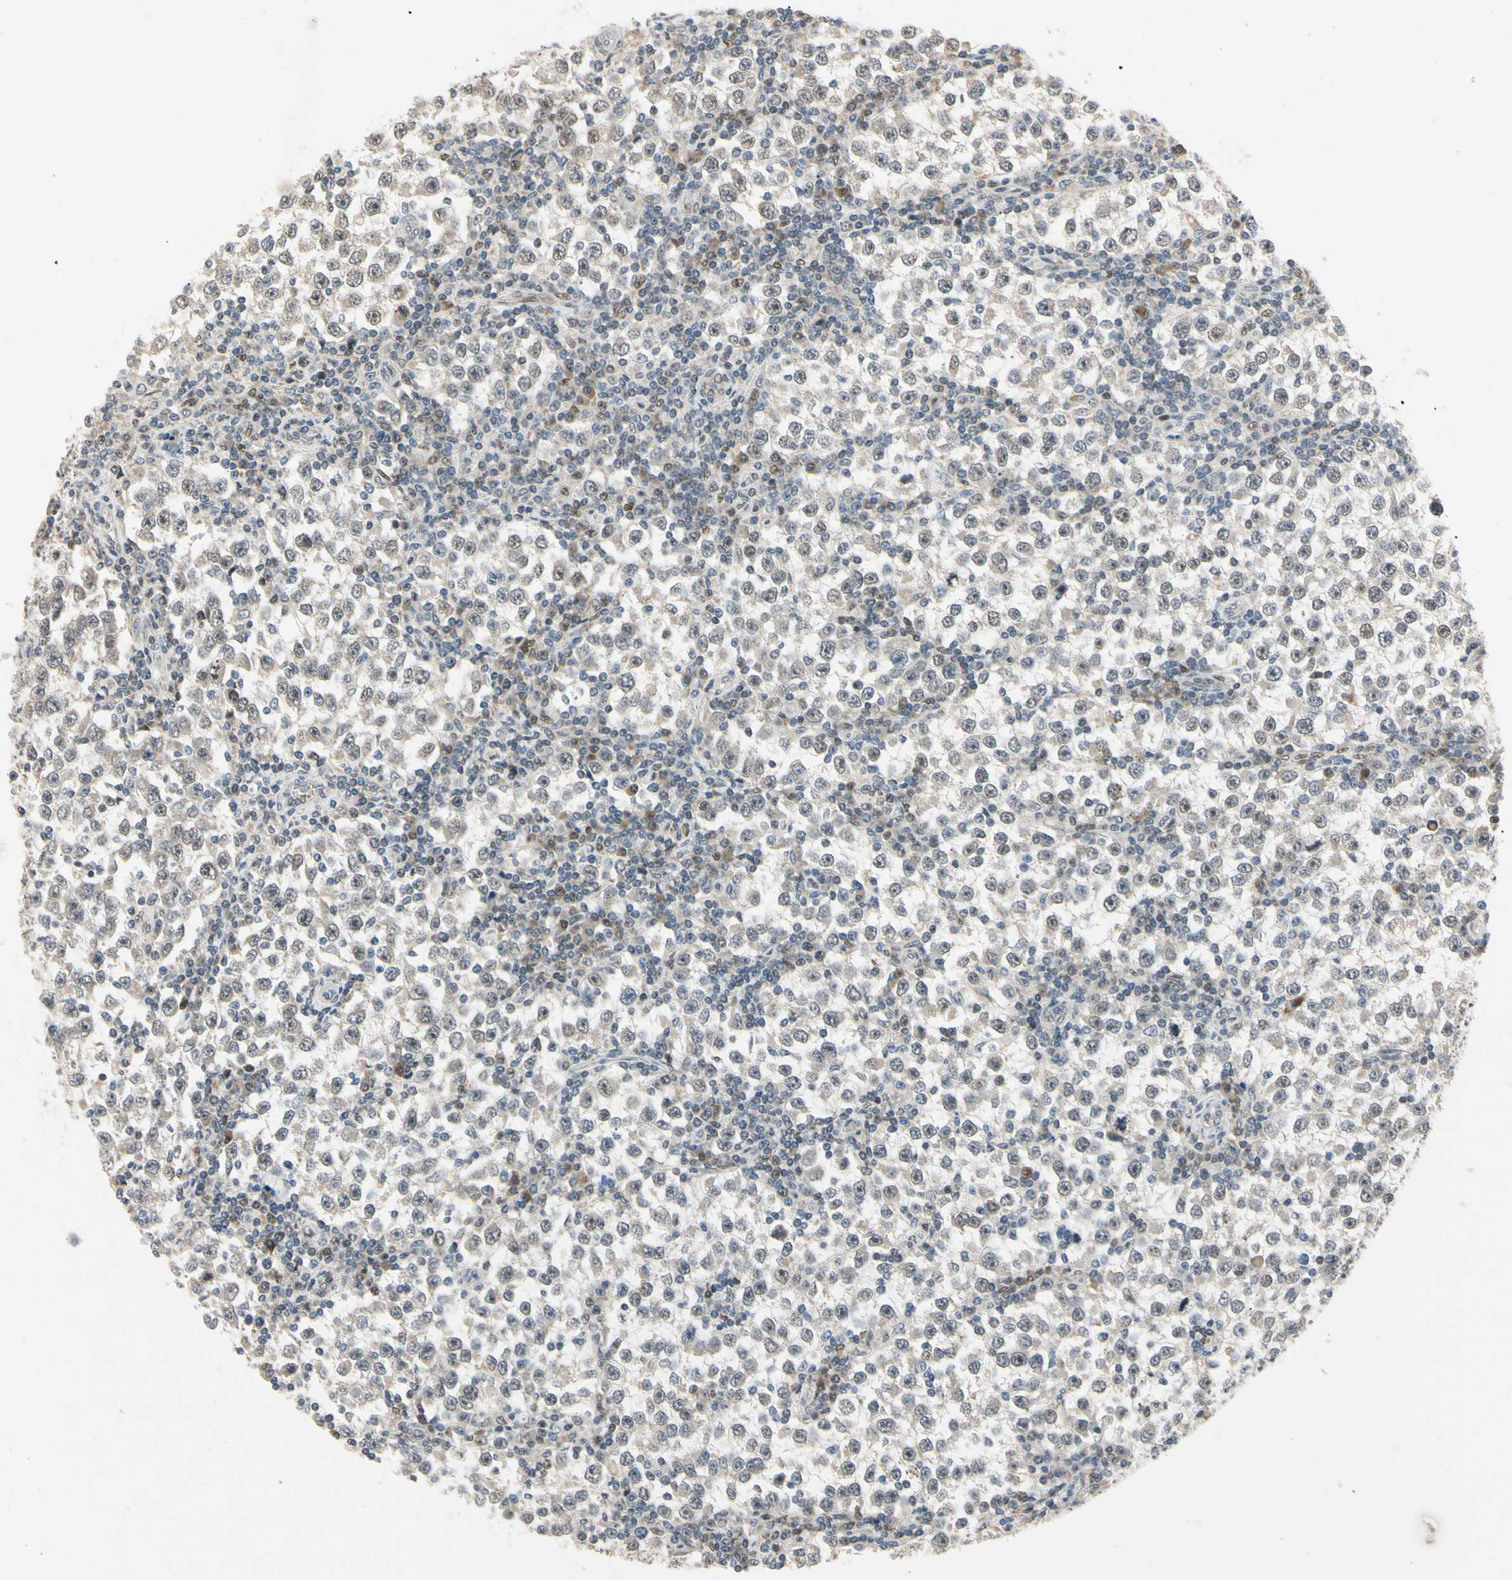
{"staining": {"intensity": "weak", "quantity": "<25%", "location": "nuclear"}, "tissue": "testis cancer", "cell_type": "Tumor cells", "image_type": "cancer", "snomed": [{"axis": "morphology", "description": "Seminoma, NOS"}, {"axis": "topography", "description": "Testis"}], "caption": "The micrograph exhibits no significant staining in tumor cells of testis cancer.", "gene": "RIOX2", "patient": {"sex": "male", "age": 65}}